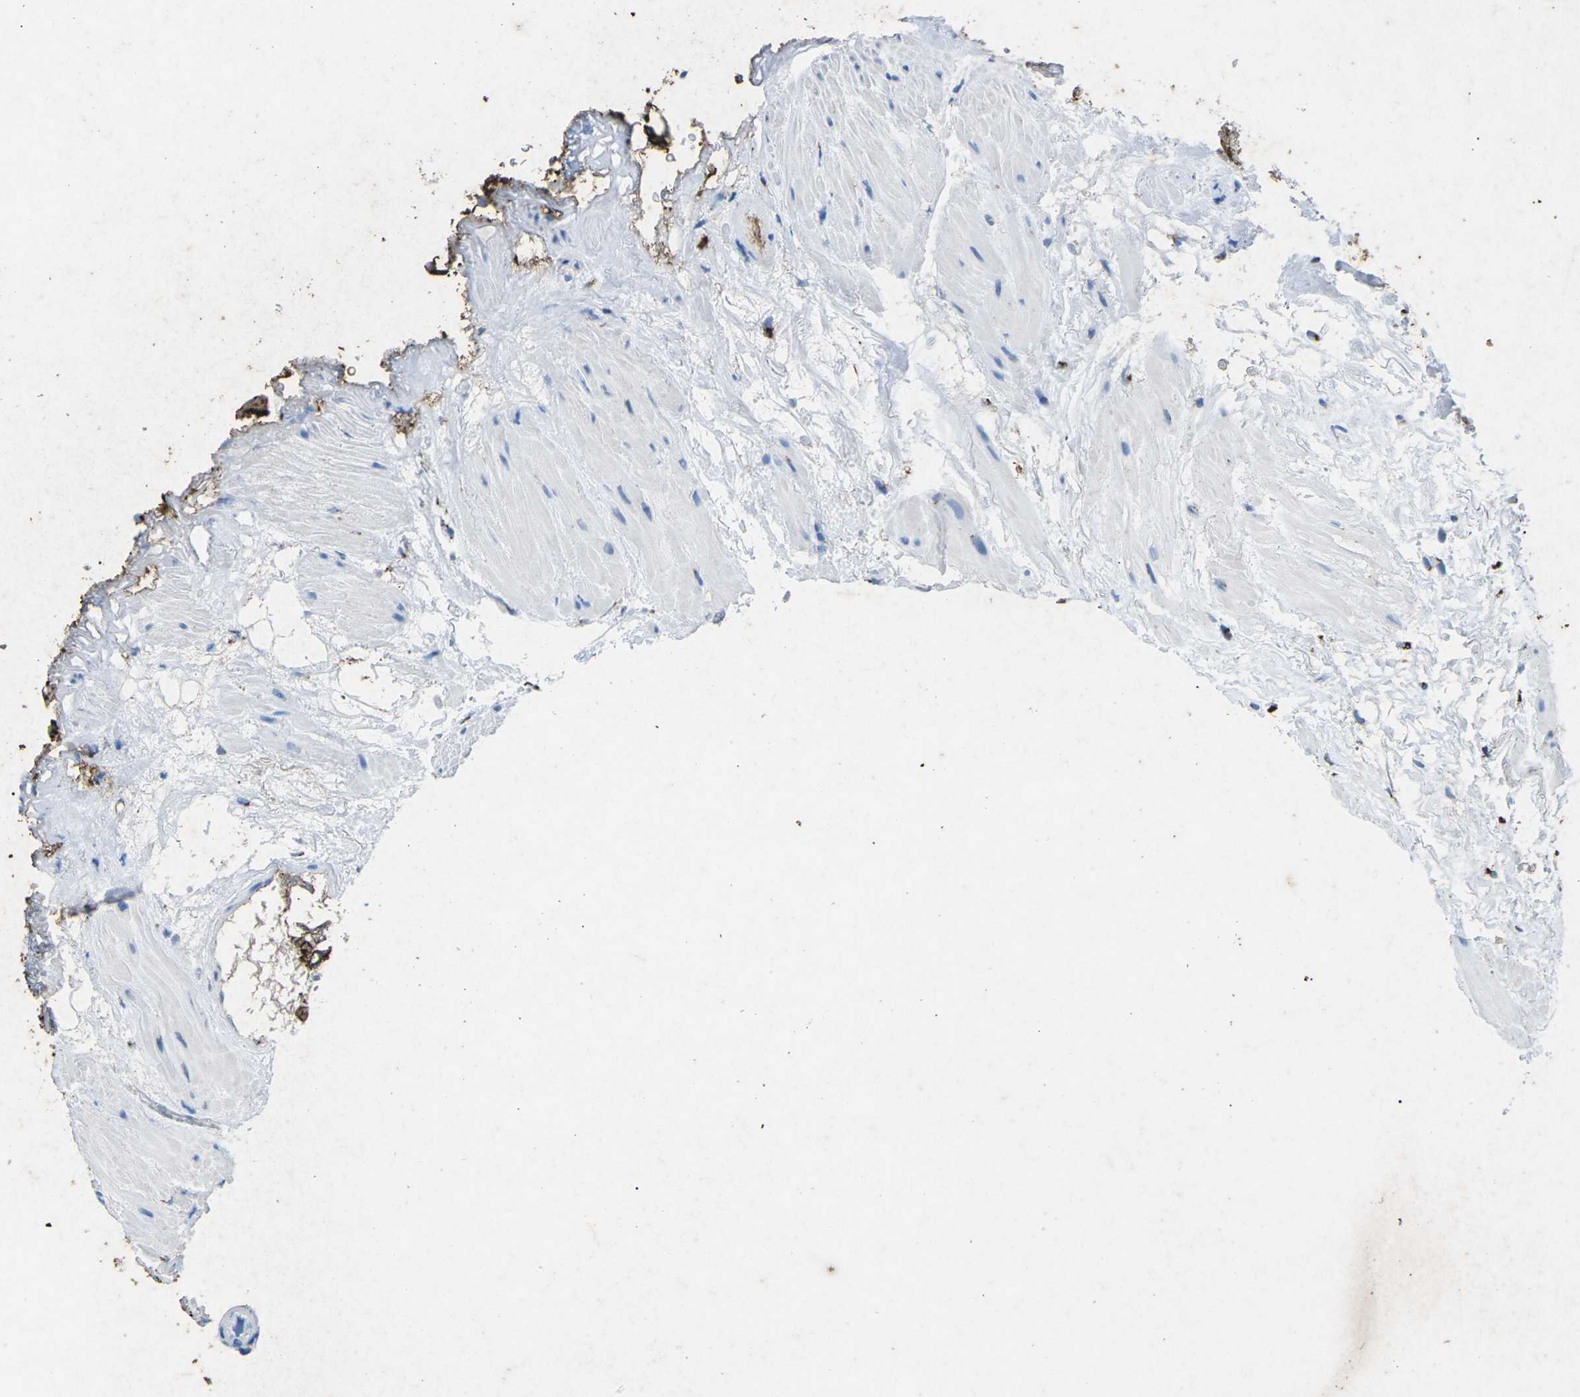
{"staining": {"intensity": "strong", "quantity": "25%-75%", "location": "cytoplasmic/membranous"}, "tissue": "urothelial cancer", "cell_type": "Tumor cells", "image_type": "cancer", "snomed": [{"axis": "morphology", "description": "Urothelial carcinoma, Low grade"}, {"axis": "topography", "description": "Urinary bladder"}], "caption": "A high-resolution image shows IHC staining of urothelial cancer, which reveals strong cytoplasmic/membranous staining in approximately 25%-75% of tumor cells. (DAB (3,3'-diaminobenzidine) IHC with brightfield microscopy, high magnification).", "gene": "CTAGE1", "patient": {"sex": "male", "age": 78}}